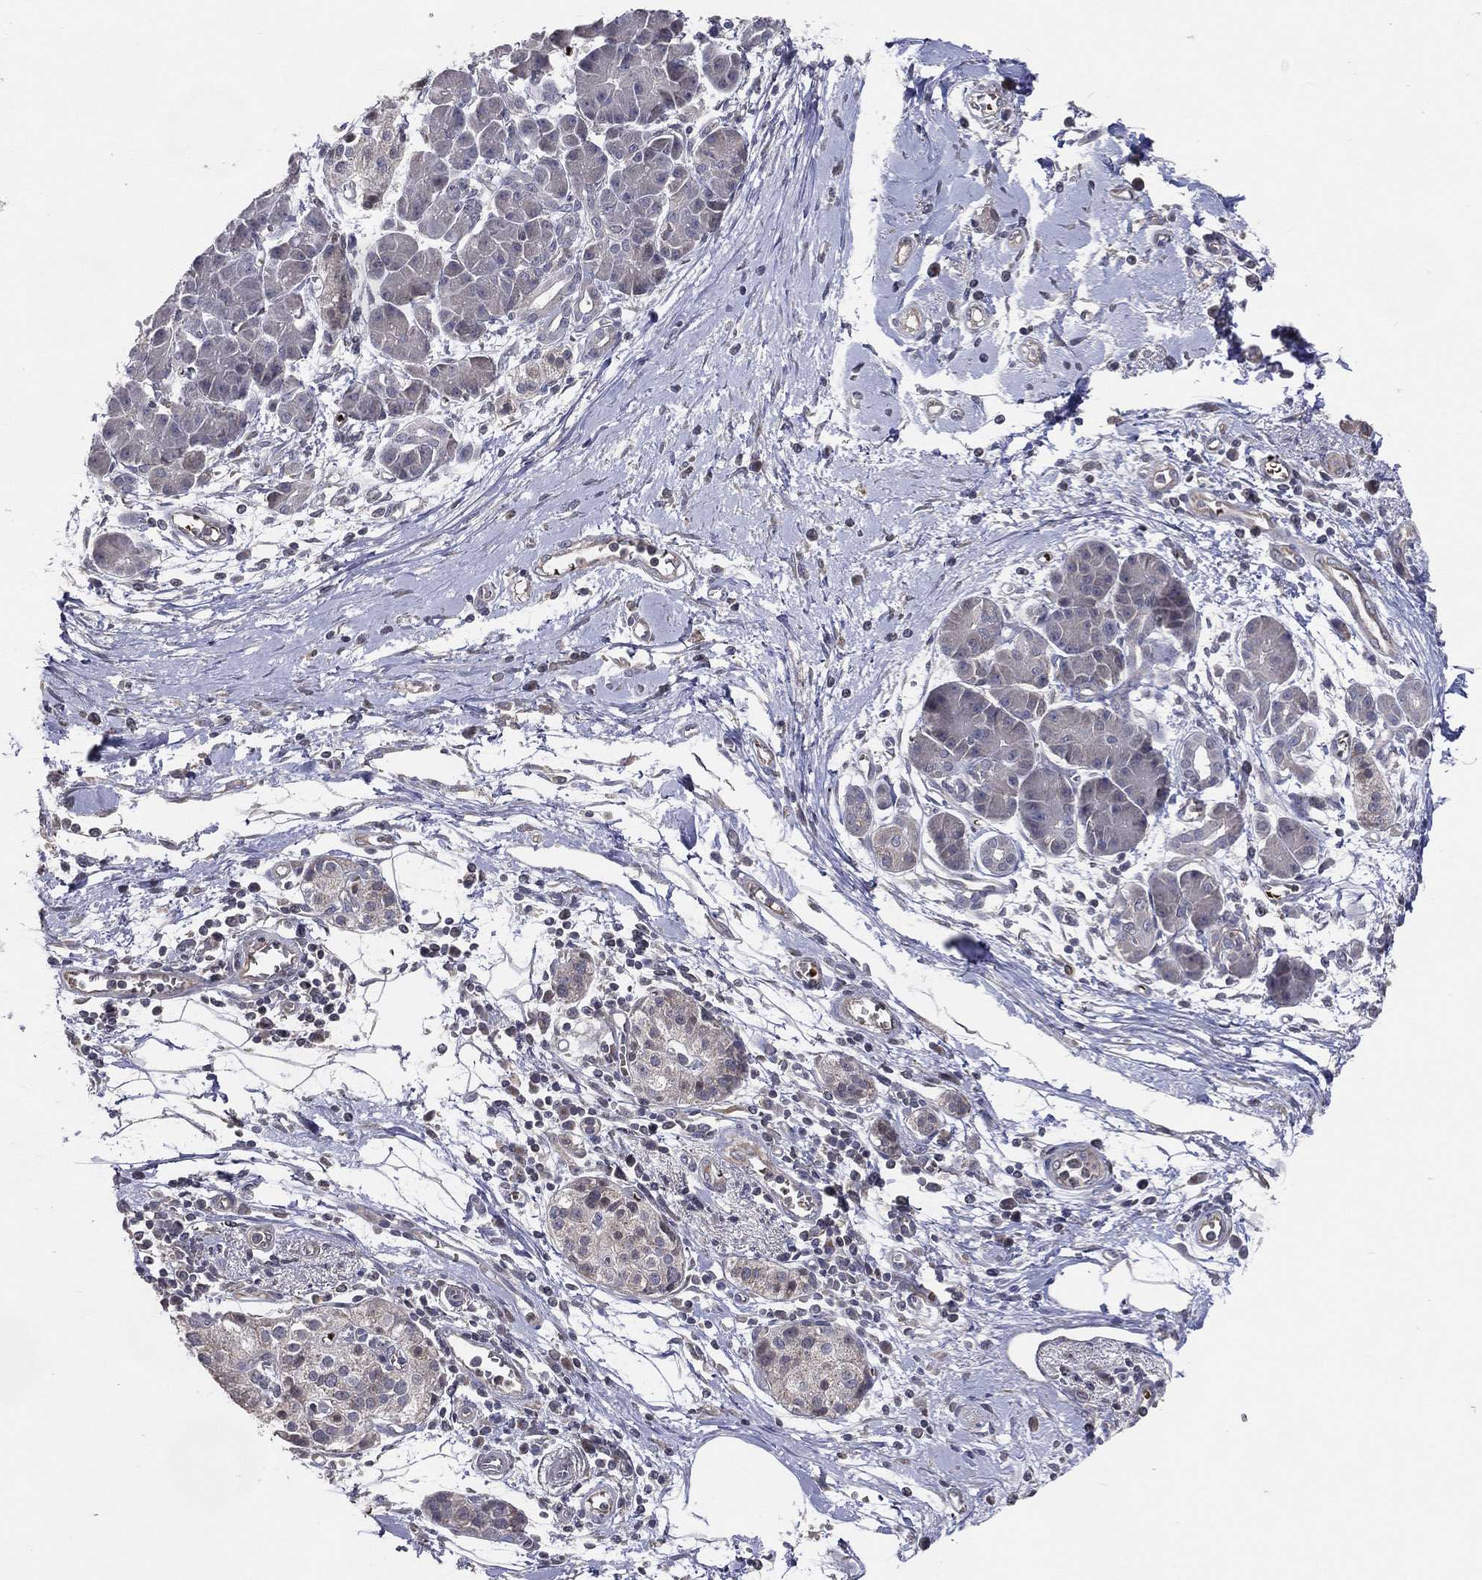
{"staining": {"intensity": "negative", "quantity": "none", "location": "none"}, "tissue": "pancreatic cancer", "cell_type": "Tumor cells", "image_type": "cancer", "snomed": [{"axis": "morphology", "description": "Adenocarcinoma, NOS"}, {"axis": "topography", "description": "Pancreas"}], "caption": "Pancreatic cancer stained for a protein using immunohistochemistry (IHC) displays no positivity tumor cells.", "gene": "DNAH7", "patient": {"sex": "male", "age": 72}}